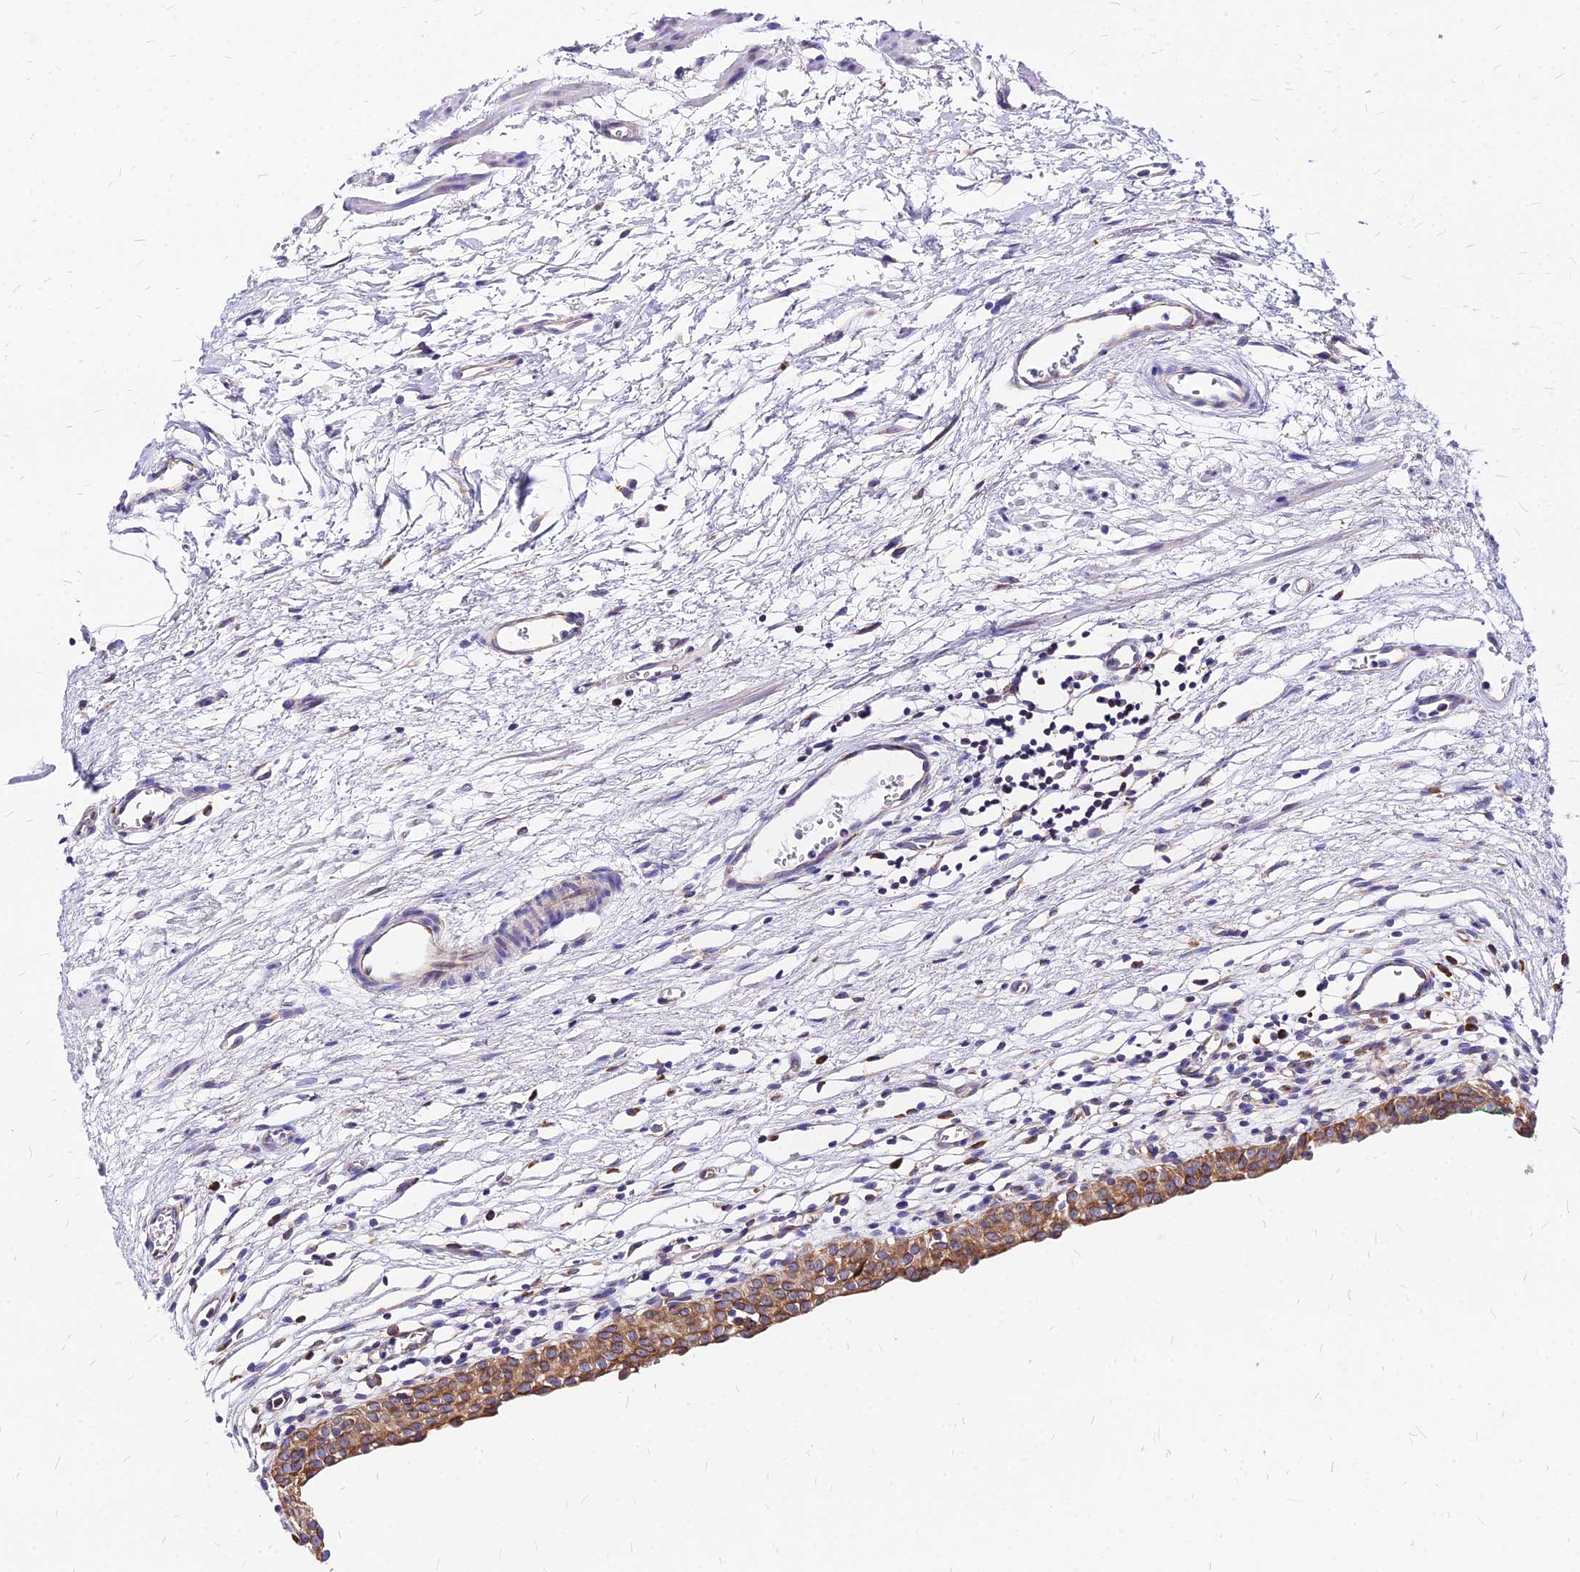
{"staining": {"intensity": "strong", "quantity": ">75%", "location": "cytoplasmic/membranous"}, "tissue": "urinary bladder", "cell_type": "Urothelial cells", "image_type": "normal", "snomed": [{"axis": "morphology", "description": "Normal tissue, NOS"}, {"axis": "morphology", "description": "Urothelial carcinoma, High grade"}, {"axis": "topography", "description": "Urinary bladder"}], "caption": "High-magnification brightfield microscopy of normal urinary bladder stained with DAB (3,3'-diaminobenzidine) (brown) and counterstained with hematoxylin (blue). urothelial cells exhibit strong cytoplasmic/membranous staining is identified in about>75% of cells.", "gene": "RPL19", "patient": {"sex": "female", "age": 60}}